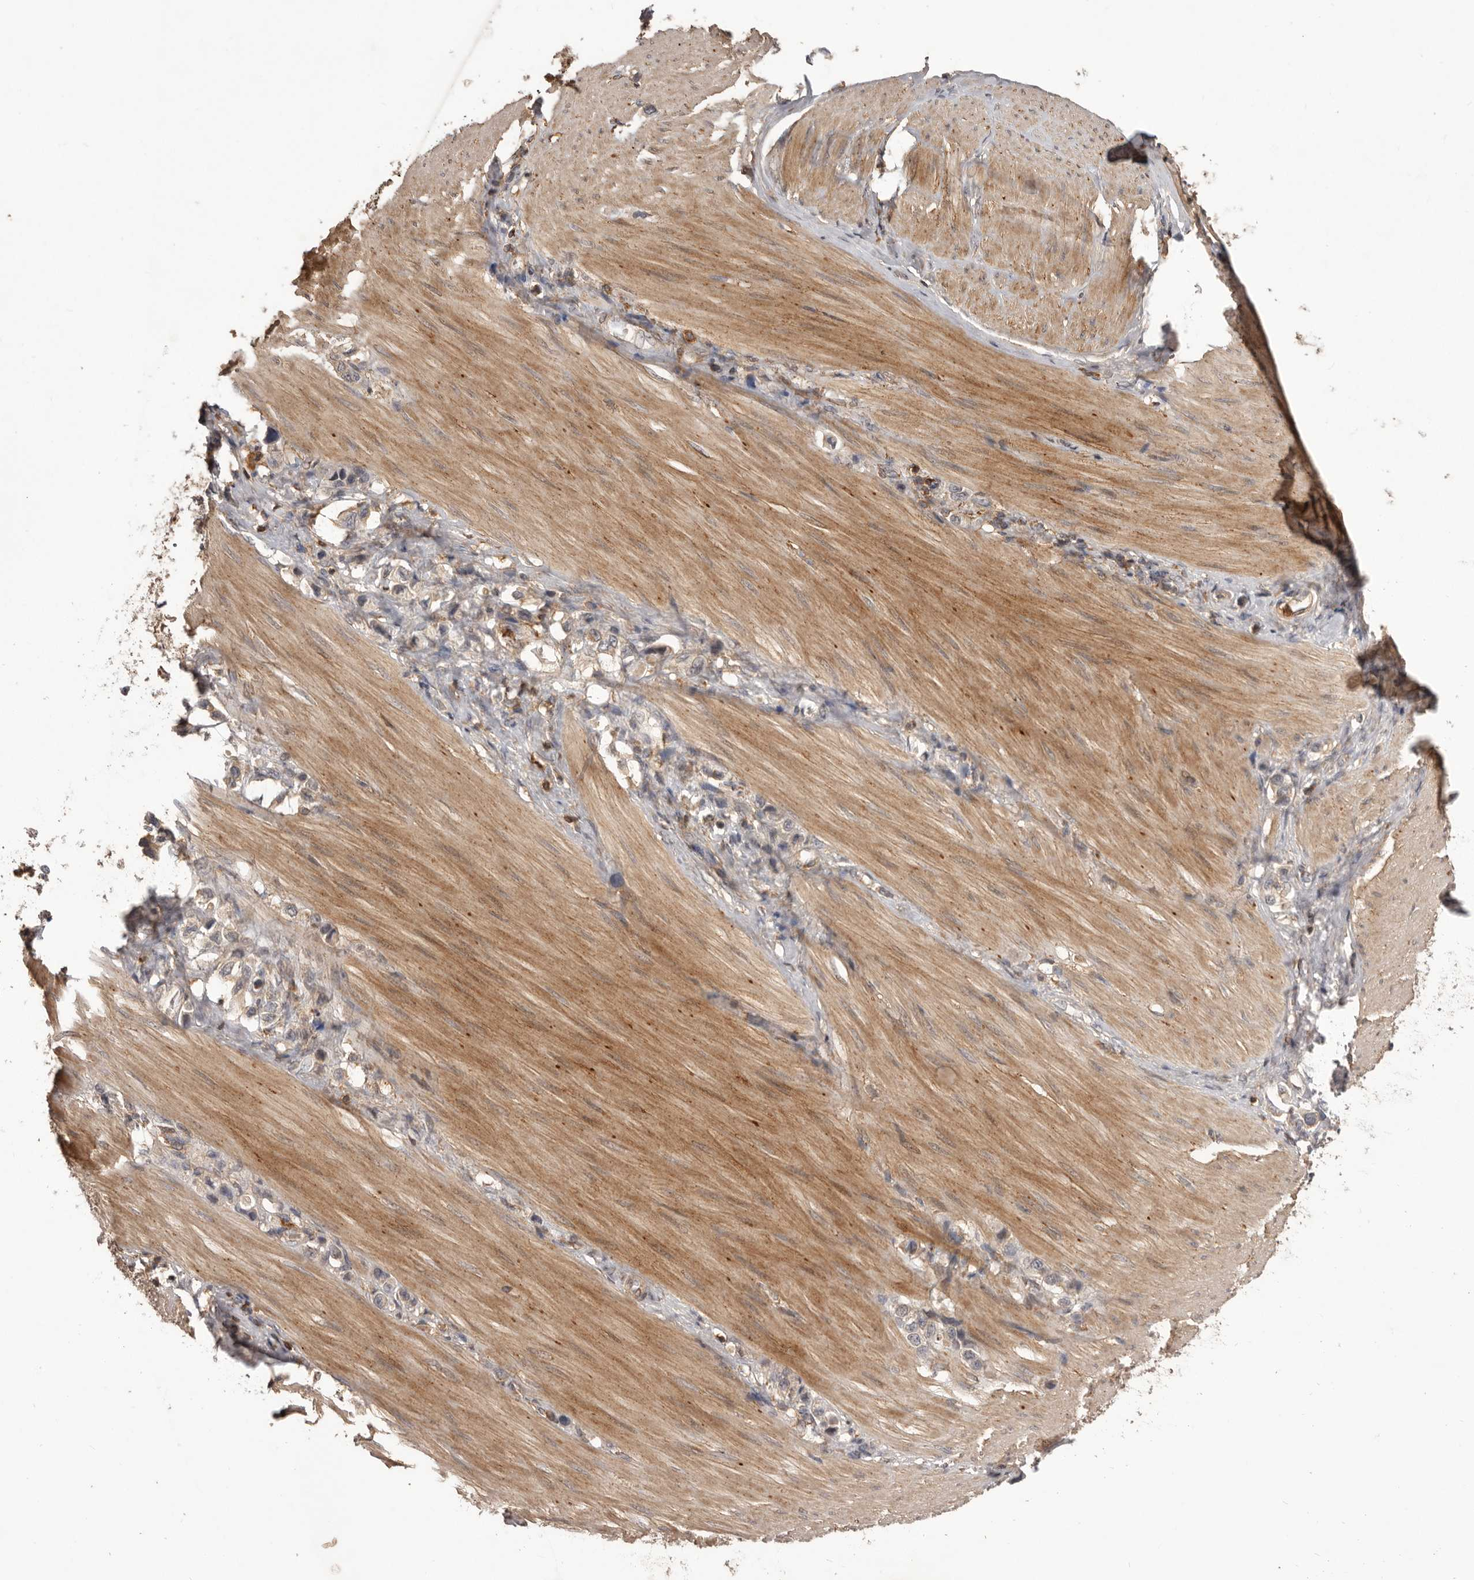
{"staining": {"intensity": "weak", "quantity": "25%-75%", "location": "cytoplasmic/membranous"}, "tissue": "stomach cancer", "cell_type": "Tumor cells", "image_type": "cancer", "snomed": [{"axis": "morphology", "description": "Adenocarcinoma, NOS"}, {"axis": "topography", "description": "Stomach"}], "caption": "Immunohistochemical staining of adenocarcinoma (stomach) exhibits low levels of weak cytoplasmic/membranous protein positivity in about 25%-75% of tumor cells.", "gene": "GLIPR2", "patient": {"sex": "female", "age": 65}}